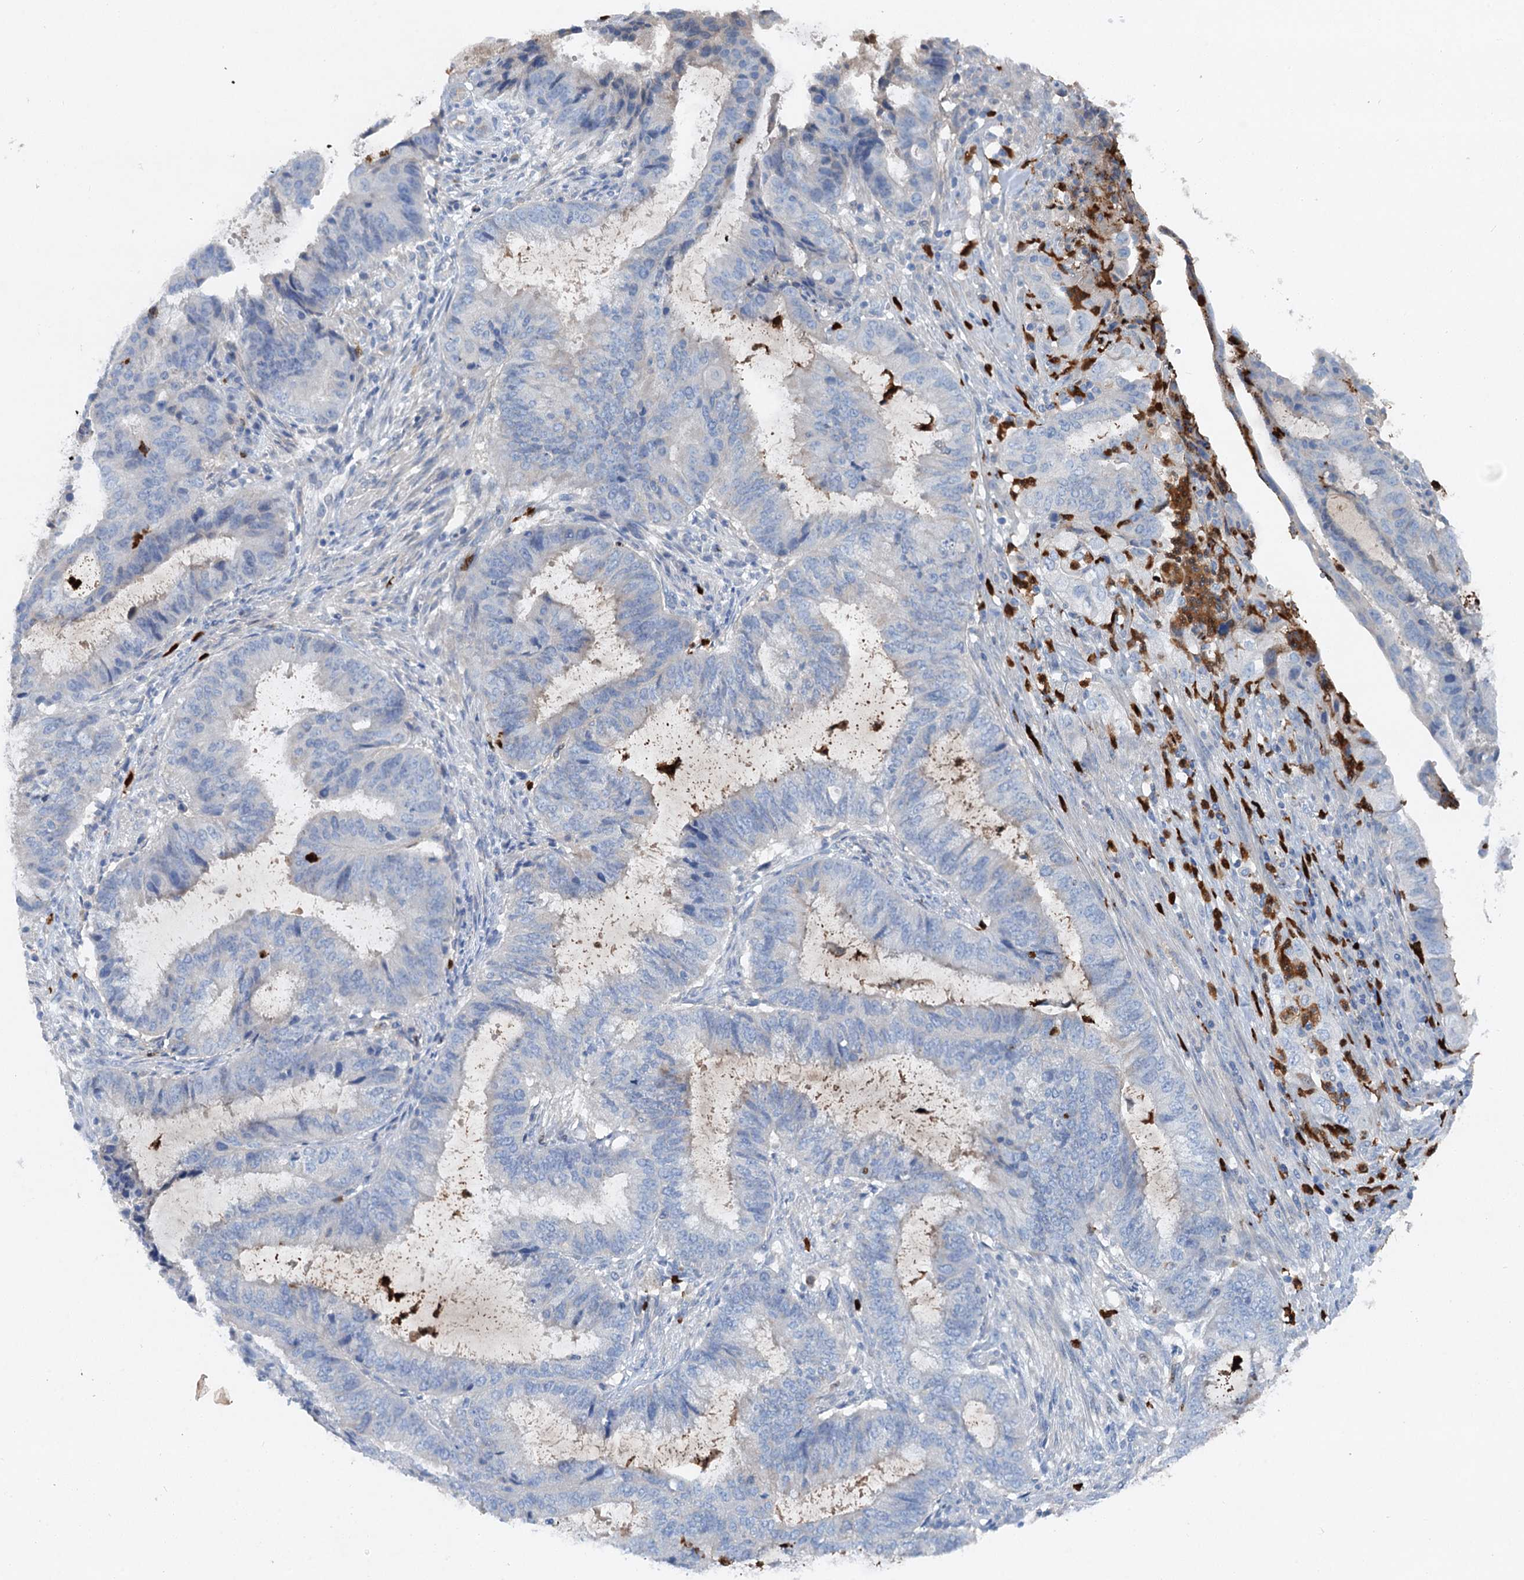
{"staining": {"intensity": "negative", "quantity": "none", "location": "none"}, "tissue": "endometrial cancer", "cell_type": "Tumor cells", "image_type": "cancer", "snomed": [{"axis": "morphology", "description": "Adenocarcinoma, NOS"}, {"axis": "topography", "description": "Endometrium"}], "caption": "High power microscopy micrograph of an IHC micrograph of endometrial adenocarcinoma, revealing no significant expression in tumor cells. (Stains: DAB (3,3'-diaminobenzidine) immunohistochemistry (IHC) with hematoxylin counter stain, Microscopy: brightfield microscopy at high magnification).", "gene": "OTOA", "patient": {"sex": "female", "age": 51}}